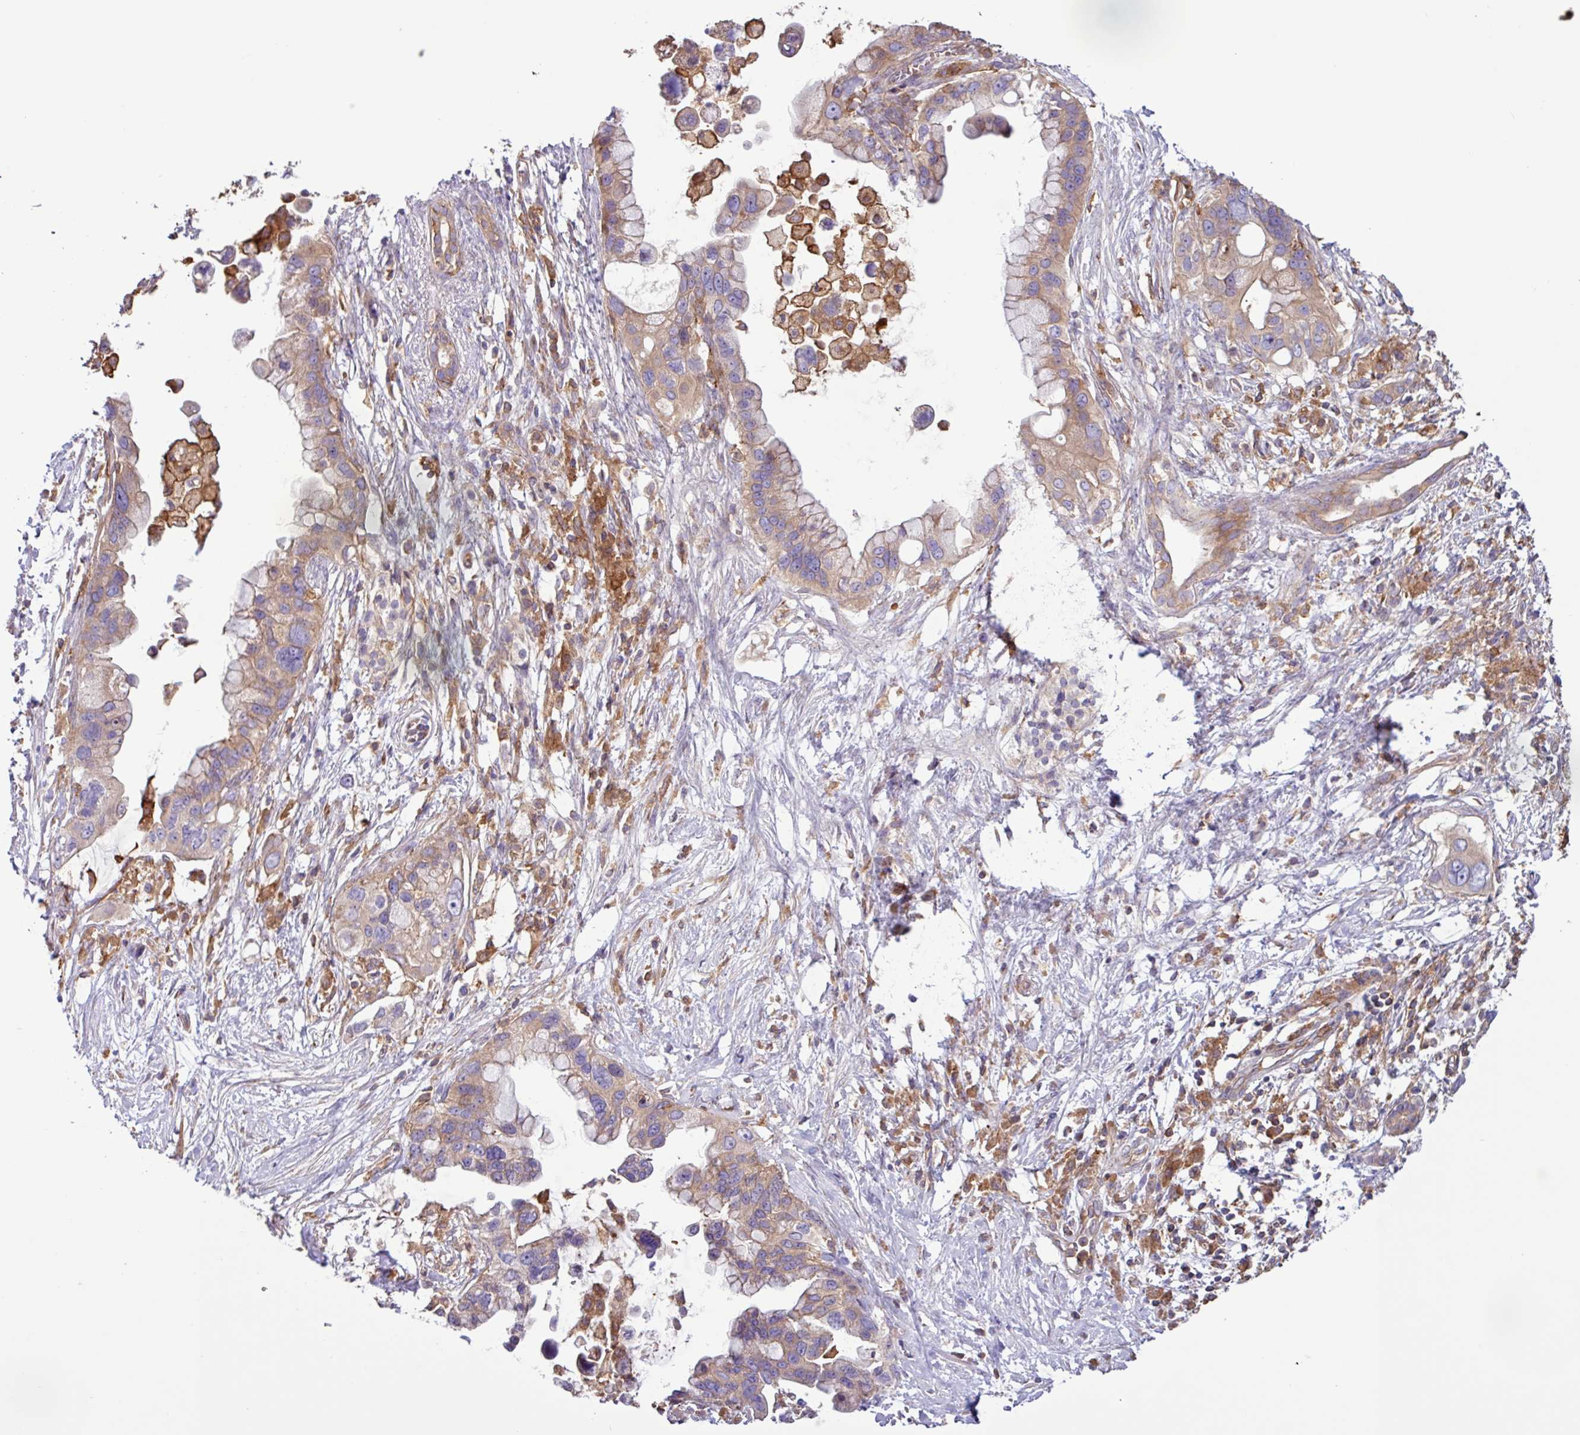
{"staining": {"intensity": "weak", "quantity": "25%-75%", "location": "cytoplasmic/membranous"}, "tissue": "pancreatic cancer", "cell_type": "Tumor cells", "image_type": "cancer", "snomed": [{"axis": "morphology", "description": "Adenocarcinoma, NOS"}, {"axis": "topography", "description": "Pancreas"}], "caption": "A brown stain highlights weak cytoplasmic/membranous staining of a protein in pancreatic adenocarcinoma tumor cells.", "gene": "ACTR3", "patient": {"sex": "female", "age": 83}}